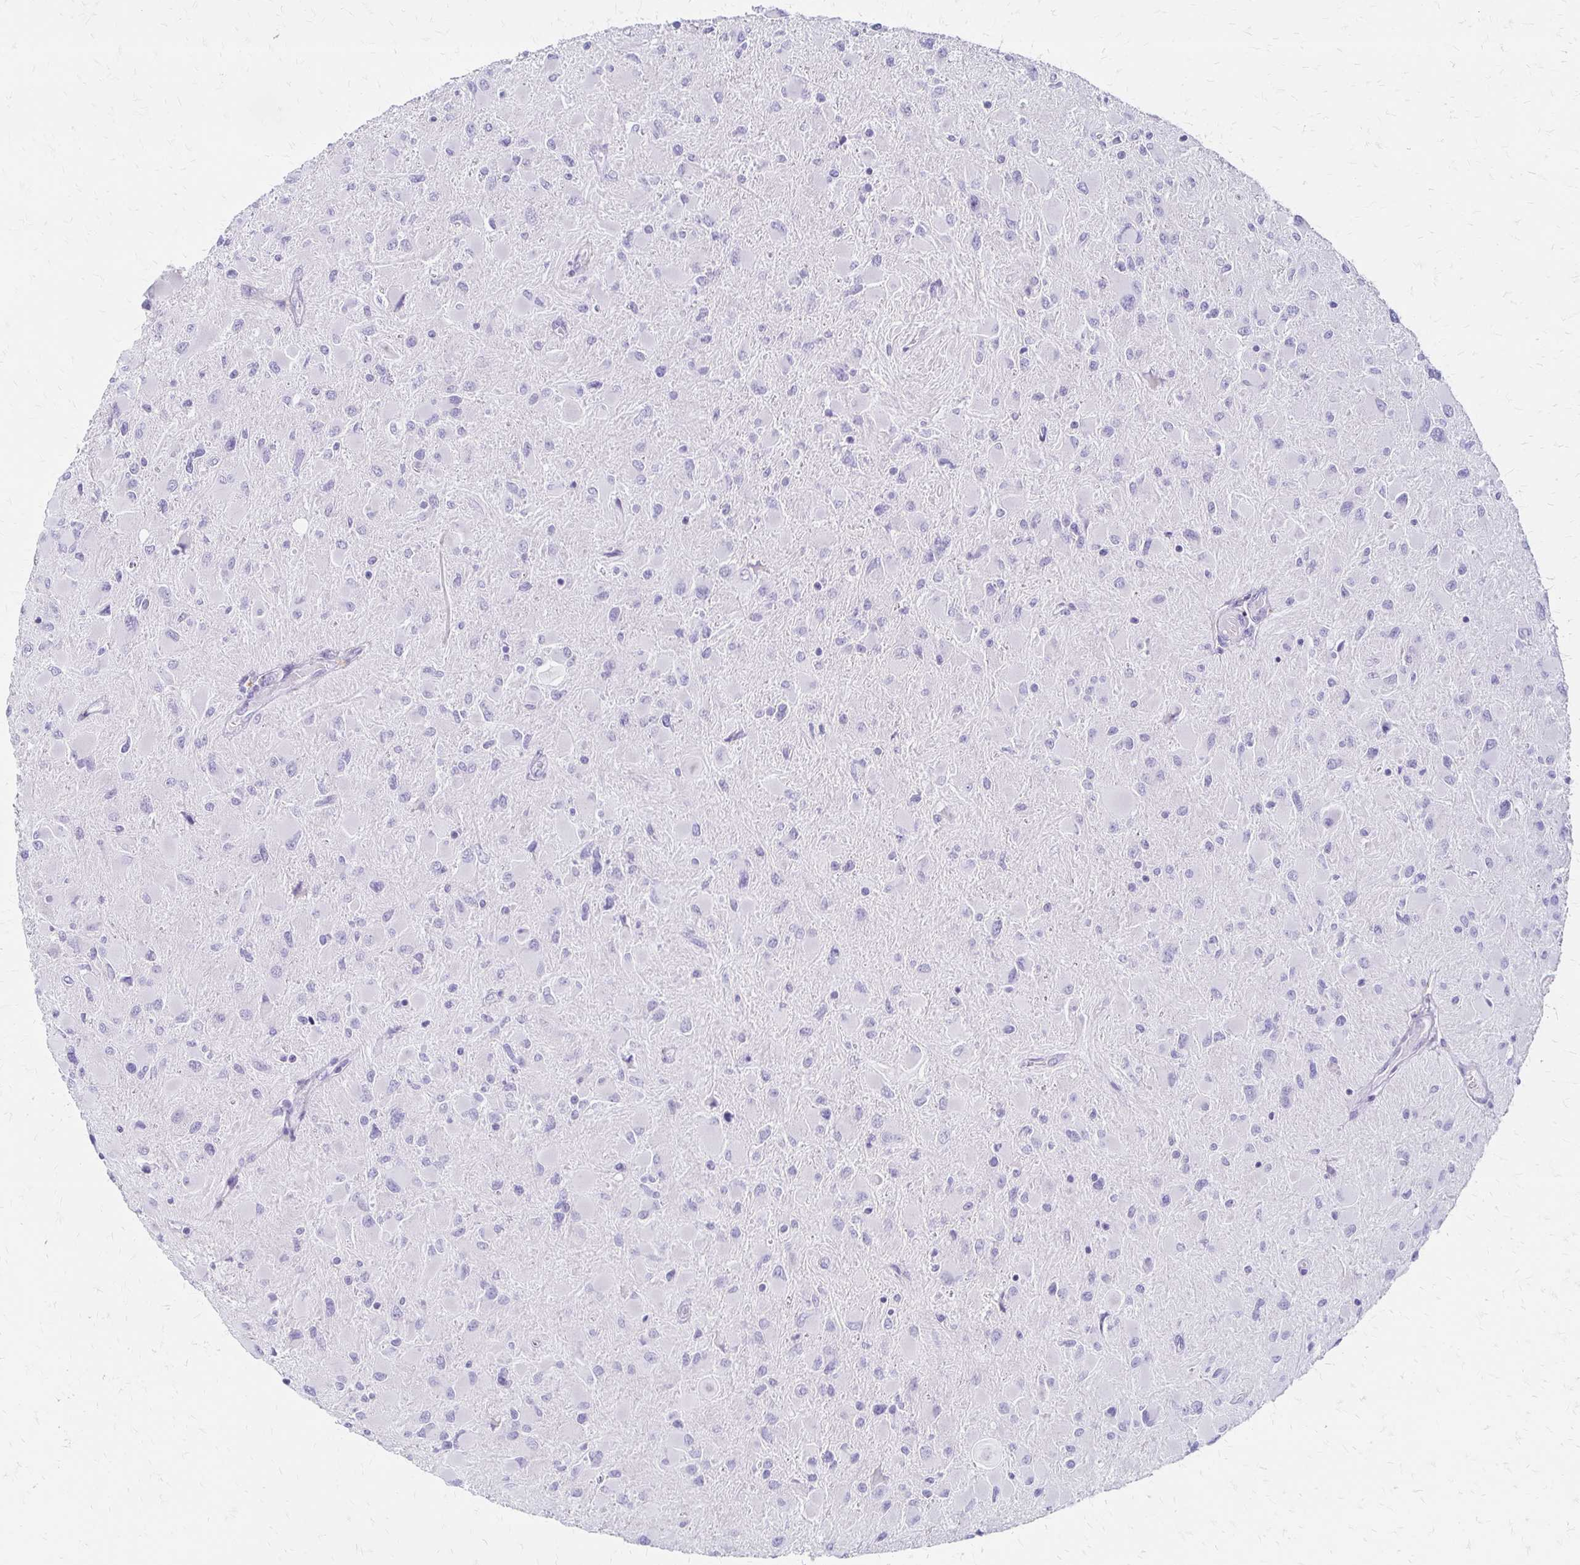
{"staining": {"intensity": "negative", "quantity": "none", "location": "none"}, "tissue": "glioma", "cell_type": "Tumor cells", "image_type": "cancer", "snomed": [{"axis": "morphology", "description": "Glioma, malignant, High grade"}, {"axis": "topography", "description": "Cerebral cortex"}], "caption": "A high-resolution histopathology image shows IHC staining of glioma, which demonstrates no significant expression in tumor cells.", "gene": "IVL", "patient": {"sex": "female", "age": 36}}